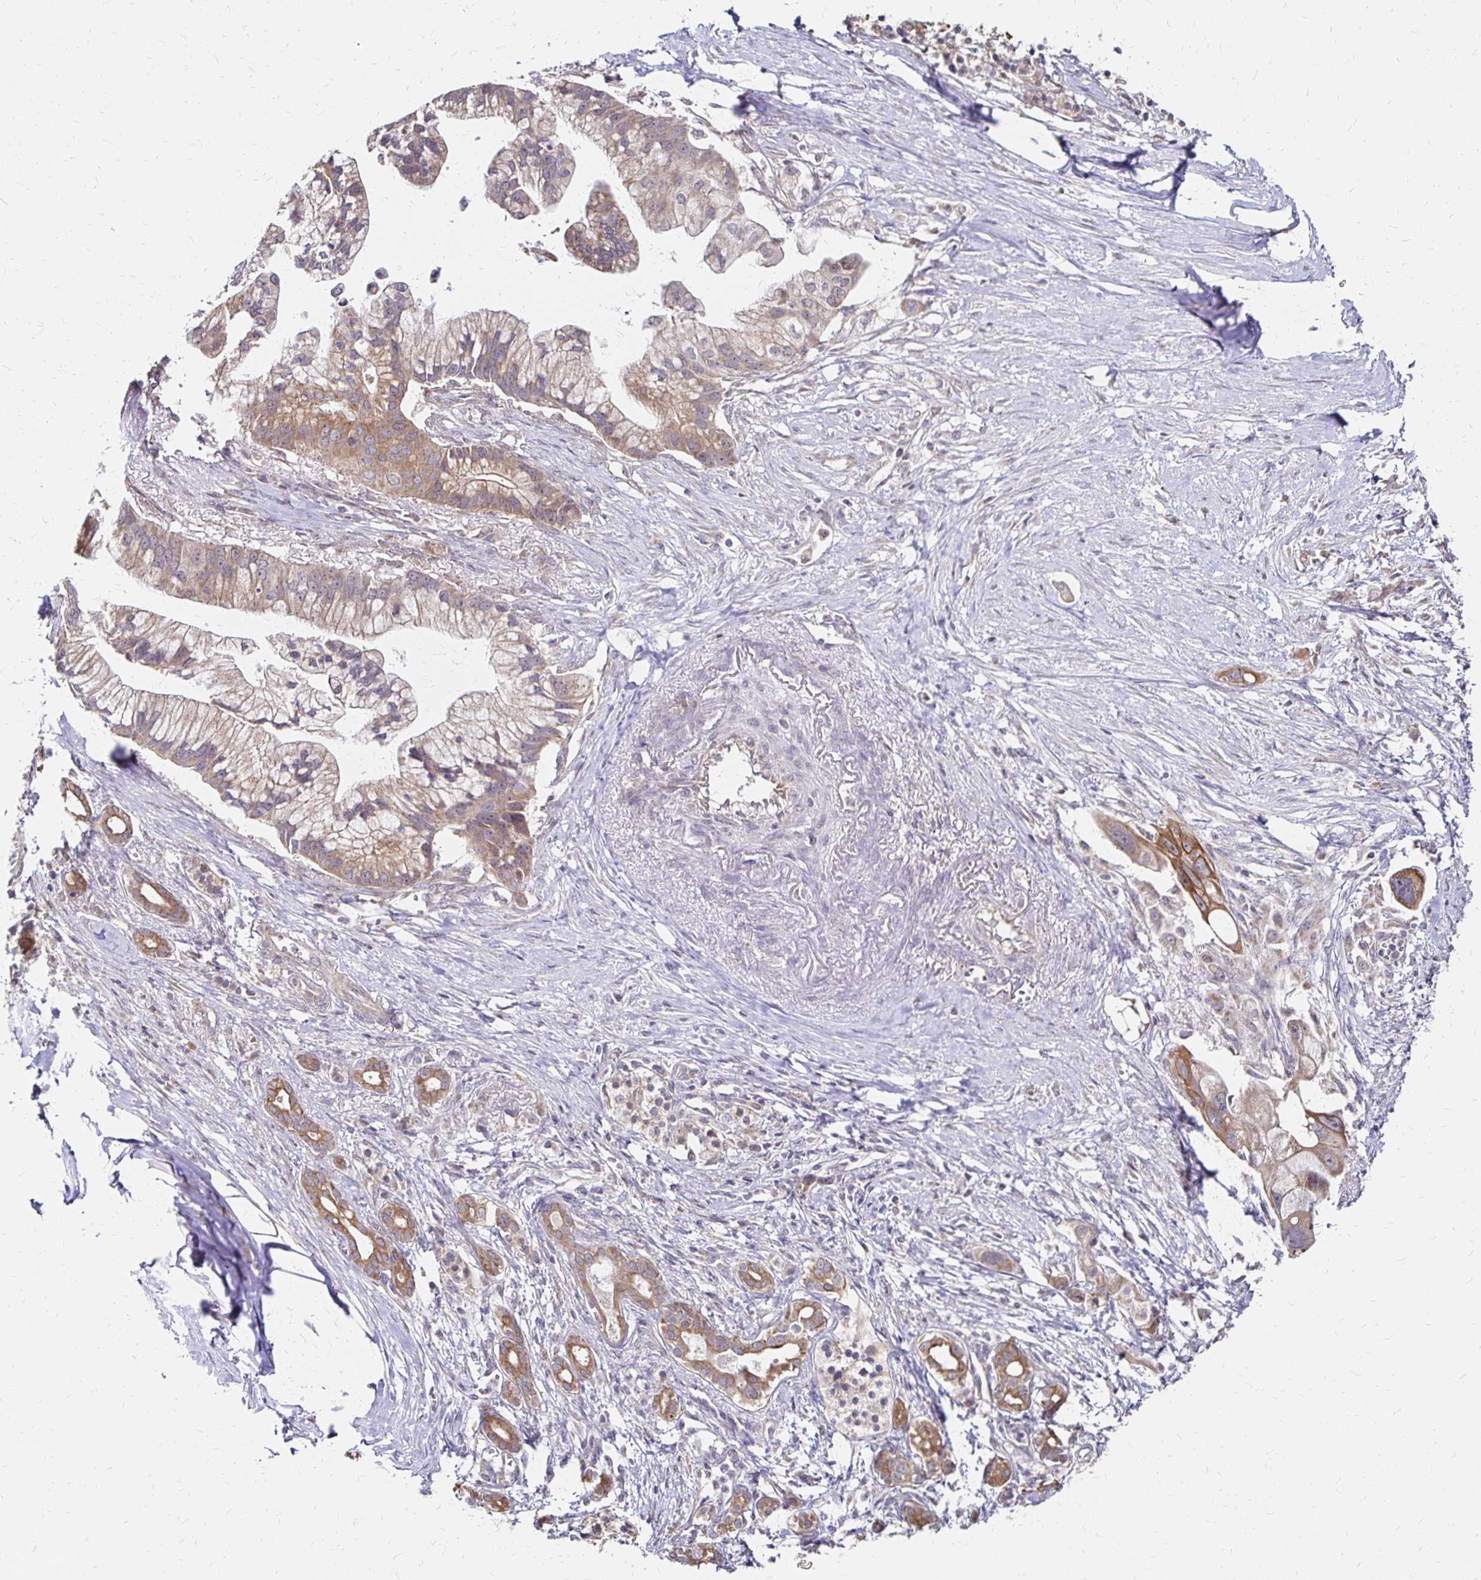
{"staining": {"intensity": "moderate", "quantity": "25%-75%", "location": "cytoplasmic/membranous"}, "tissue": "pancreatic cancer", "cell_type": "Tumor cells", "image_type": "cancer", "snomed": [{"axis": "morphology", "description": "Adenocarcinoma, NOS"}, {"axis": "topography", "description": "Pancreas"}], "caption": "Brown immunohistochemical staining in human pancreatic cancer (adenocarcinoma) reveals moderate cytoplasmic/membranous staining in about 25%-75% of tumor cells.", "gene": "ZW10", "patient": {"sex": "male", "age": 68}}